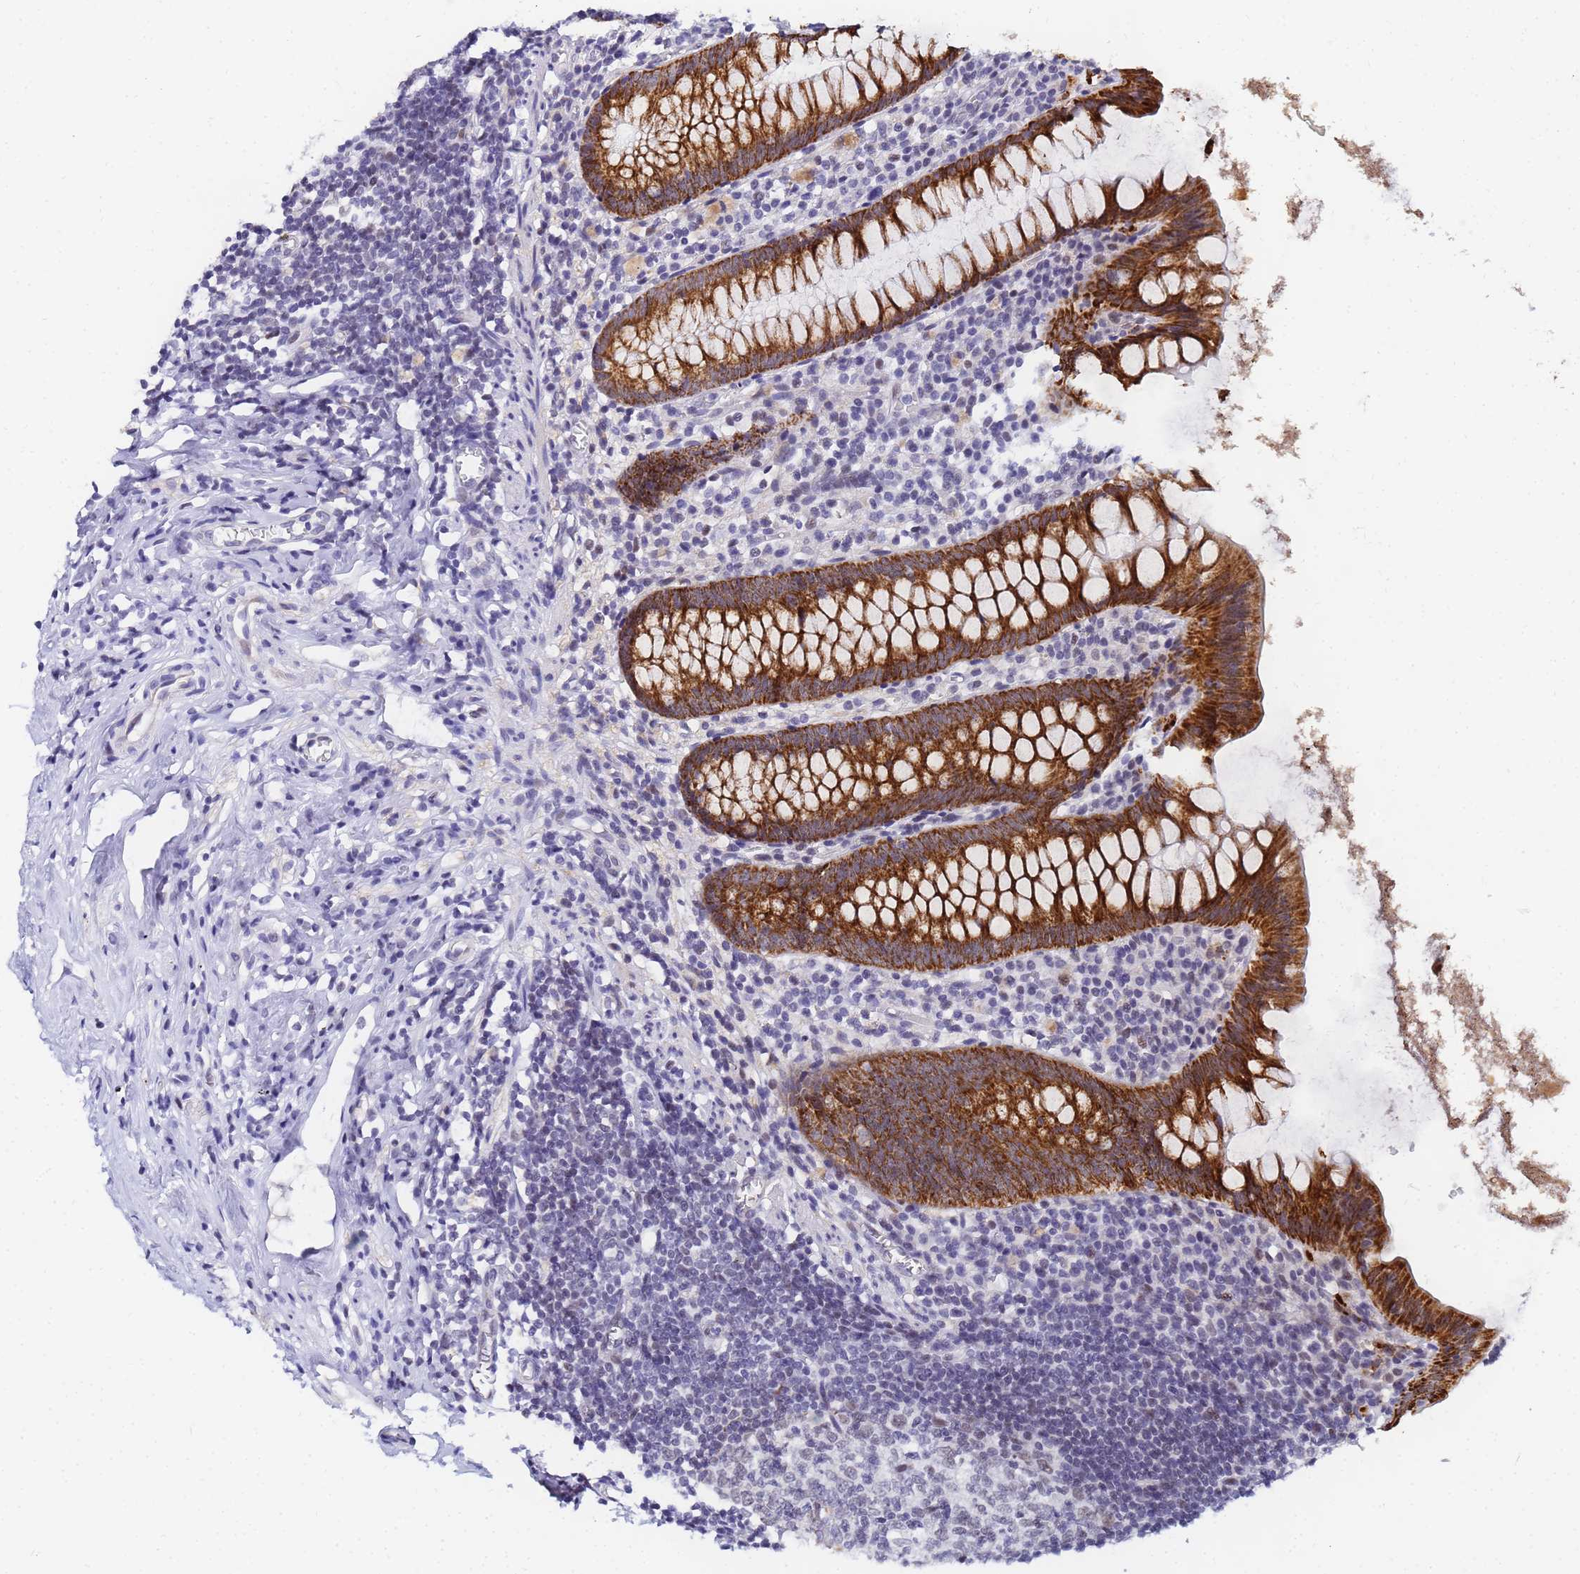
{"staining": {"intensity": "strong", "quantity": ">75%", "location": "cytoplasmic/membranous"}, "tissue": "appendix", "cell_type": "Glandular cells", "image_type": "normal", "snomed": [{"axis": "morphology", "description": "Normal tissue, NOS"}, {"axis": "topography", "description": "Appendix"}], "caption": "Glandular cells show high levels of strong cytoplasmic/membranous expression in about >75% of cells in unremarkable human appendix.", "gene": "CKMT1A", "patient": {"sex": "female", "age": 51}}